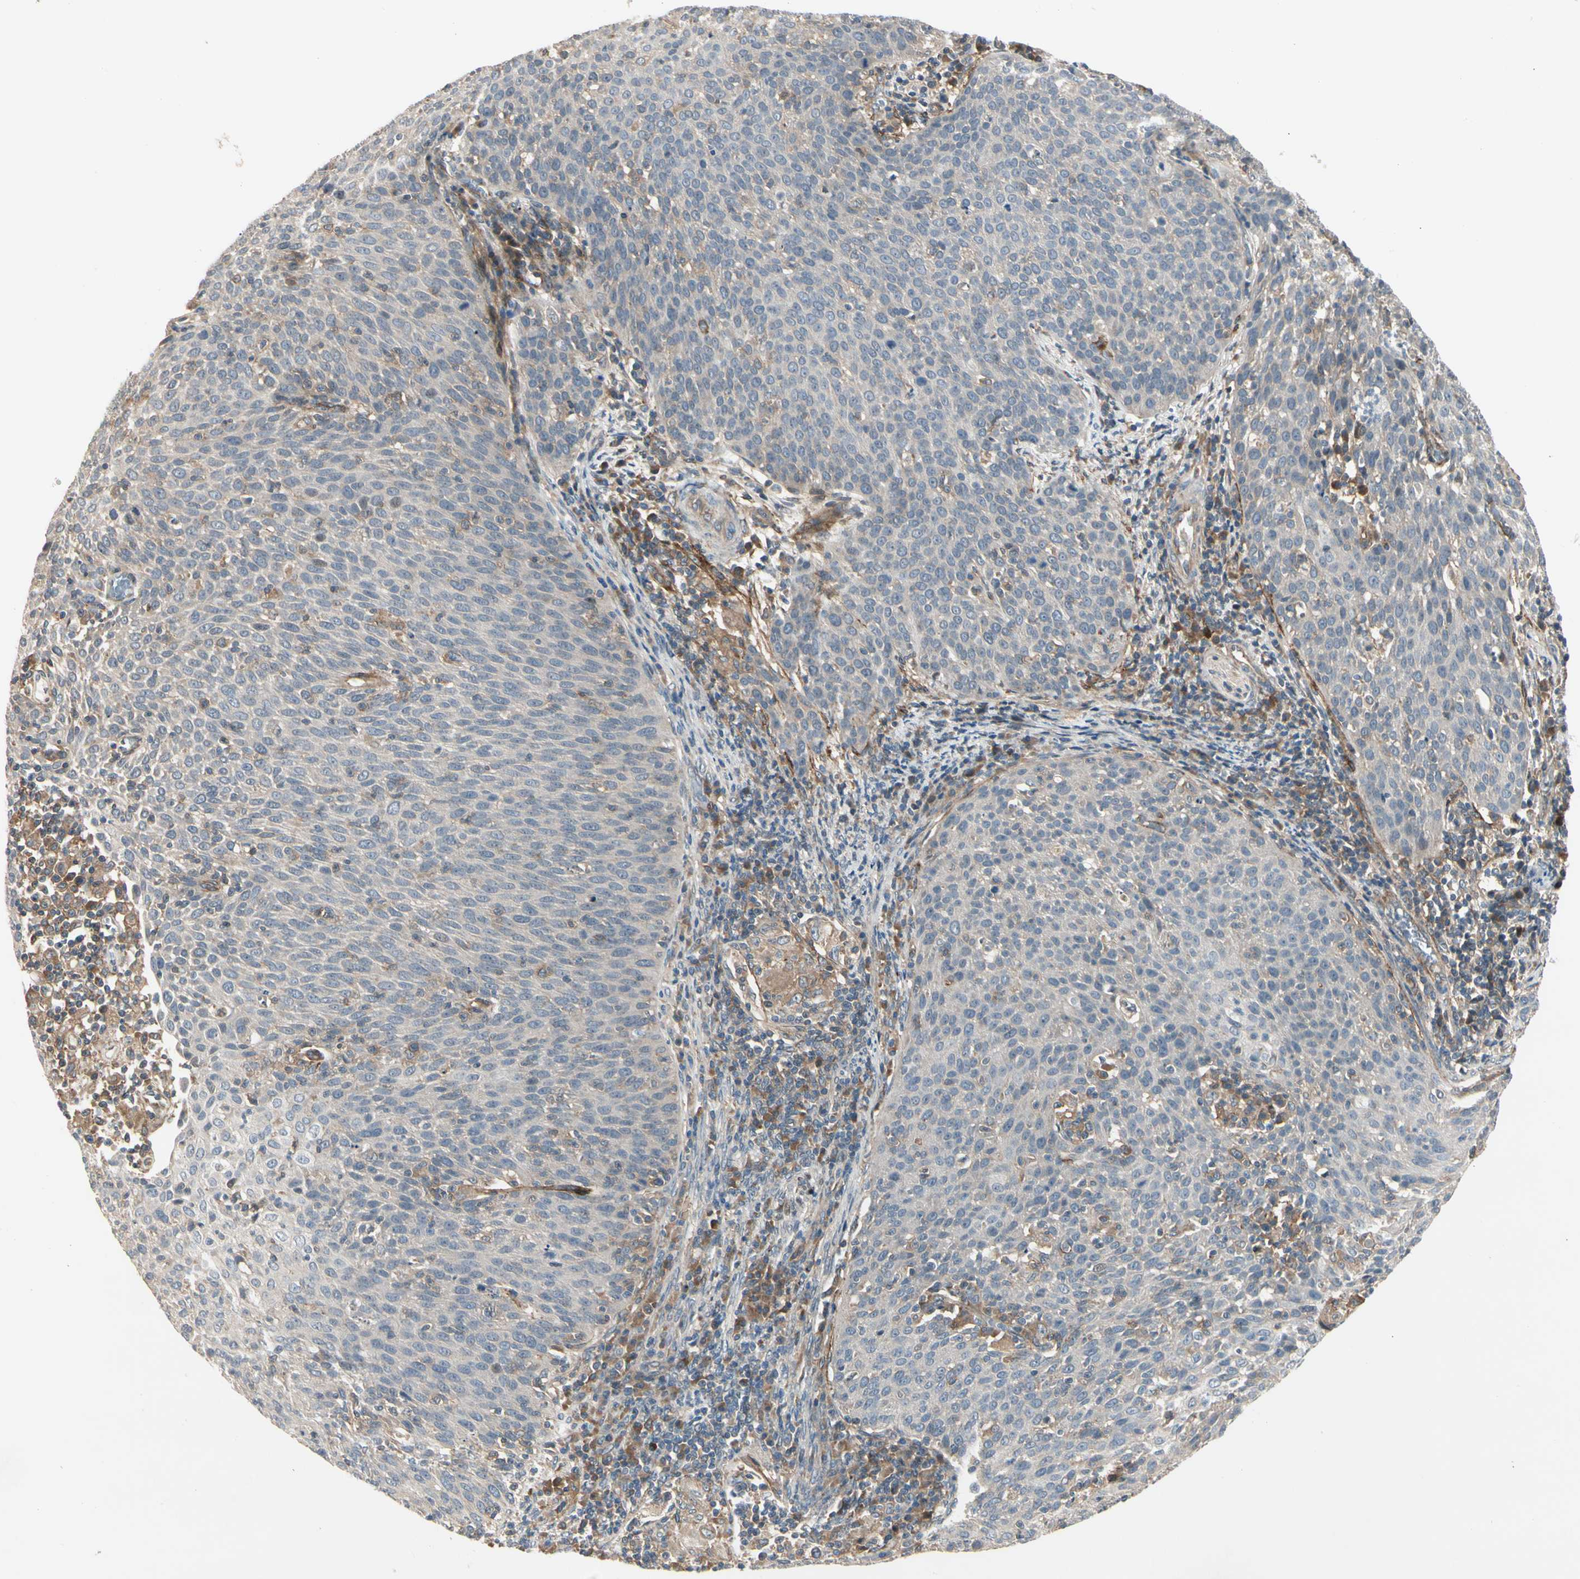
{"staining": {"intensity": "weak", "quantity": ">75%", "location": "cytoplasmic/membranous"}, "tissue": "cervical cancer", "cell_type": "Tumor cells", "image_type": "cancer", "snomed": [{"axis": "morphology", "description": "Squamous cell carcinoma, NOS"}, {"axis": "topography", "description": "Cervix"}], "caption": "Tumor cells reveal low levels of weak cytoplasmic/membranous staining in approximately >75% of cells in human squamous cell carcinoma (cervical). (Stains: DAB (3,3'-diaminobenzidine) in brown, nuclei in blue, Microscopy: brightfield microscopy at high magnification).", "gene": "F2R", "patient": {"sex": "female", "age": 38}}